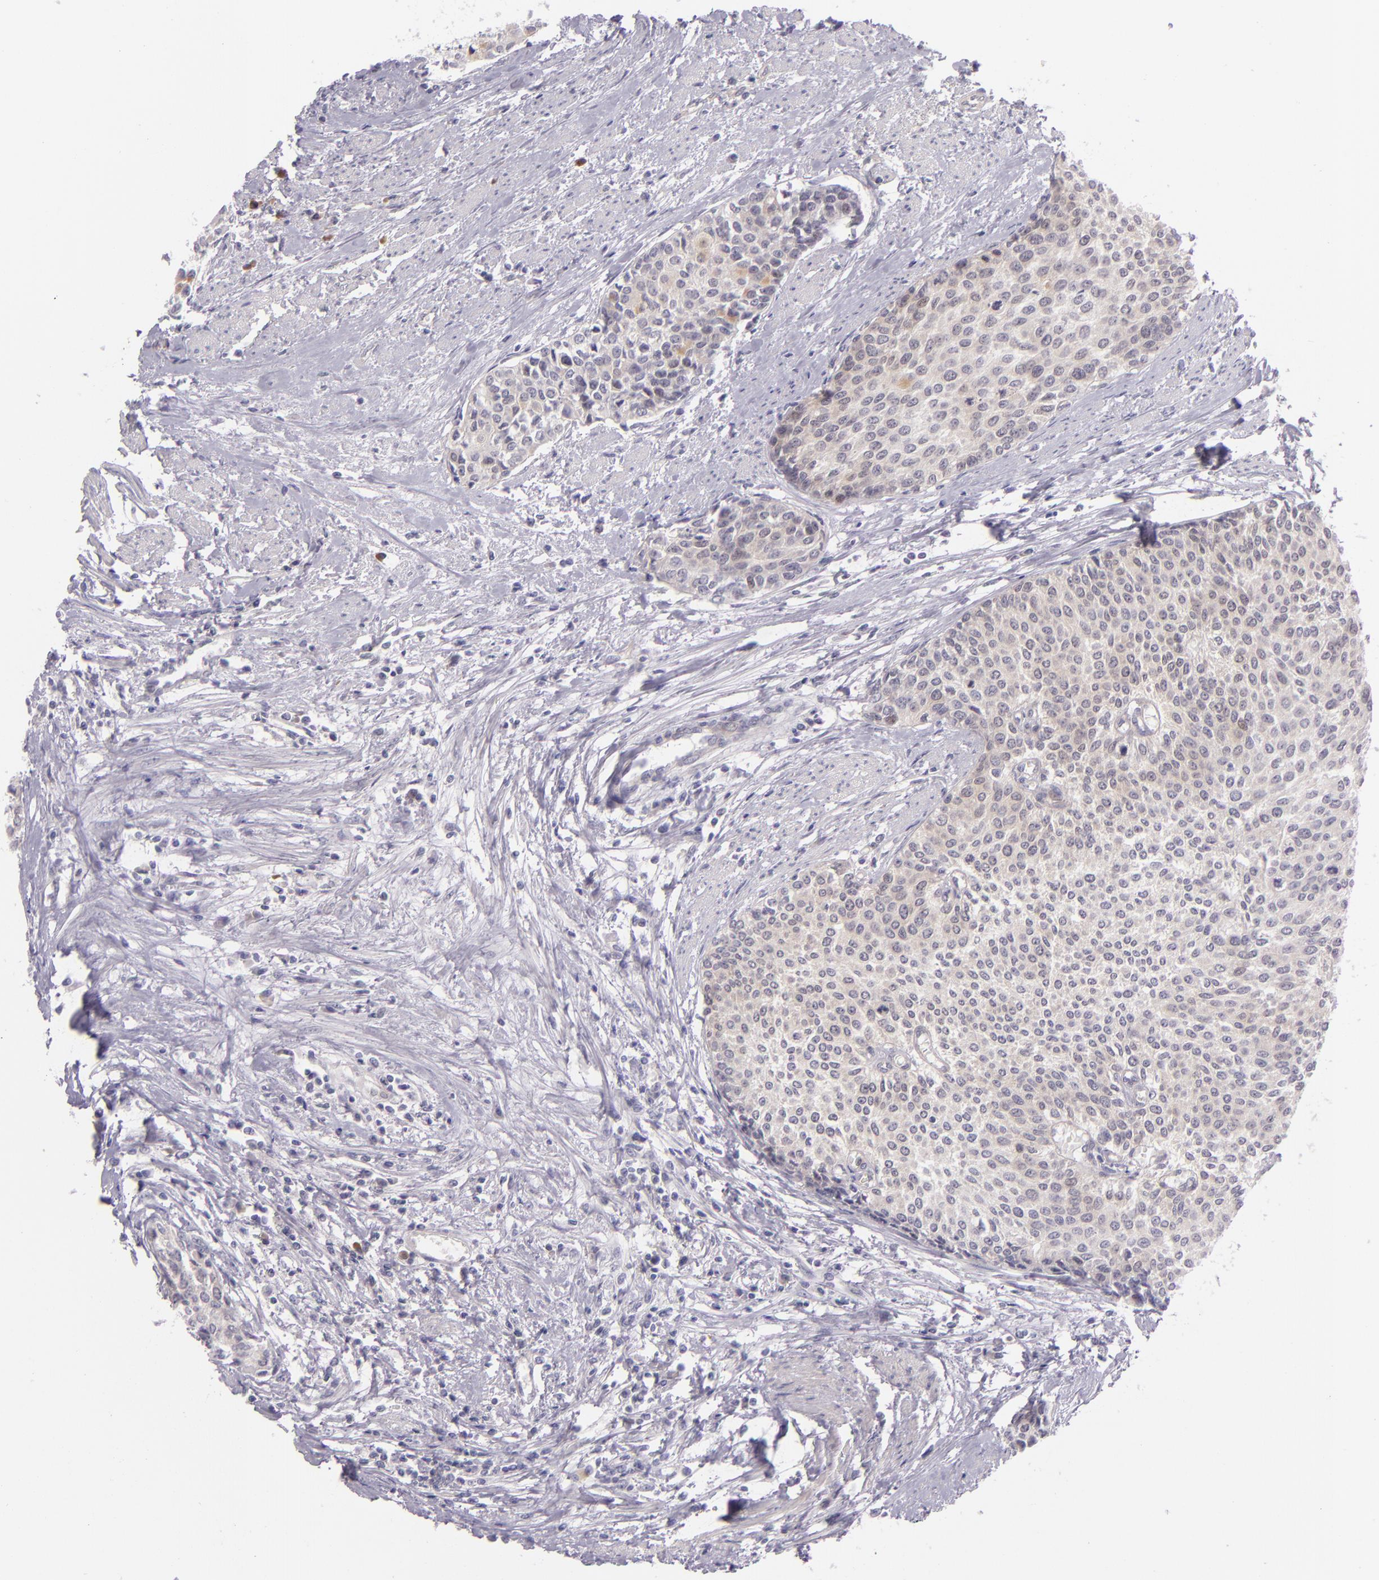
{"staining": {"intensity": "negative", "quantity": "none", "location": "none"}, "tissue": "urothelial cancer", "cell_type": "Tumor cells", "image_type": "cancer", "snomed": [{"axis": "morphology", "description": "Urothelial carcinoma, Low grade"}, {"axis": "topography", "description": "Urinary bladder"}], "caption": "Tumor cells are negative for brown protein staining in urothelial cancer.", "gene": "CSE1L", "patient": {"sex": "female", "age": 73}}